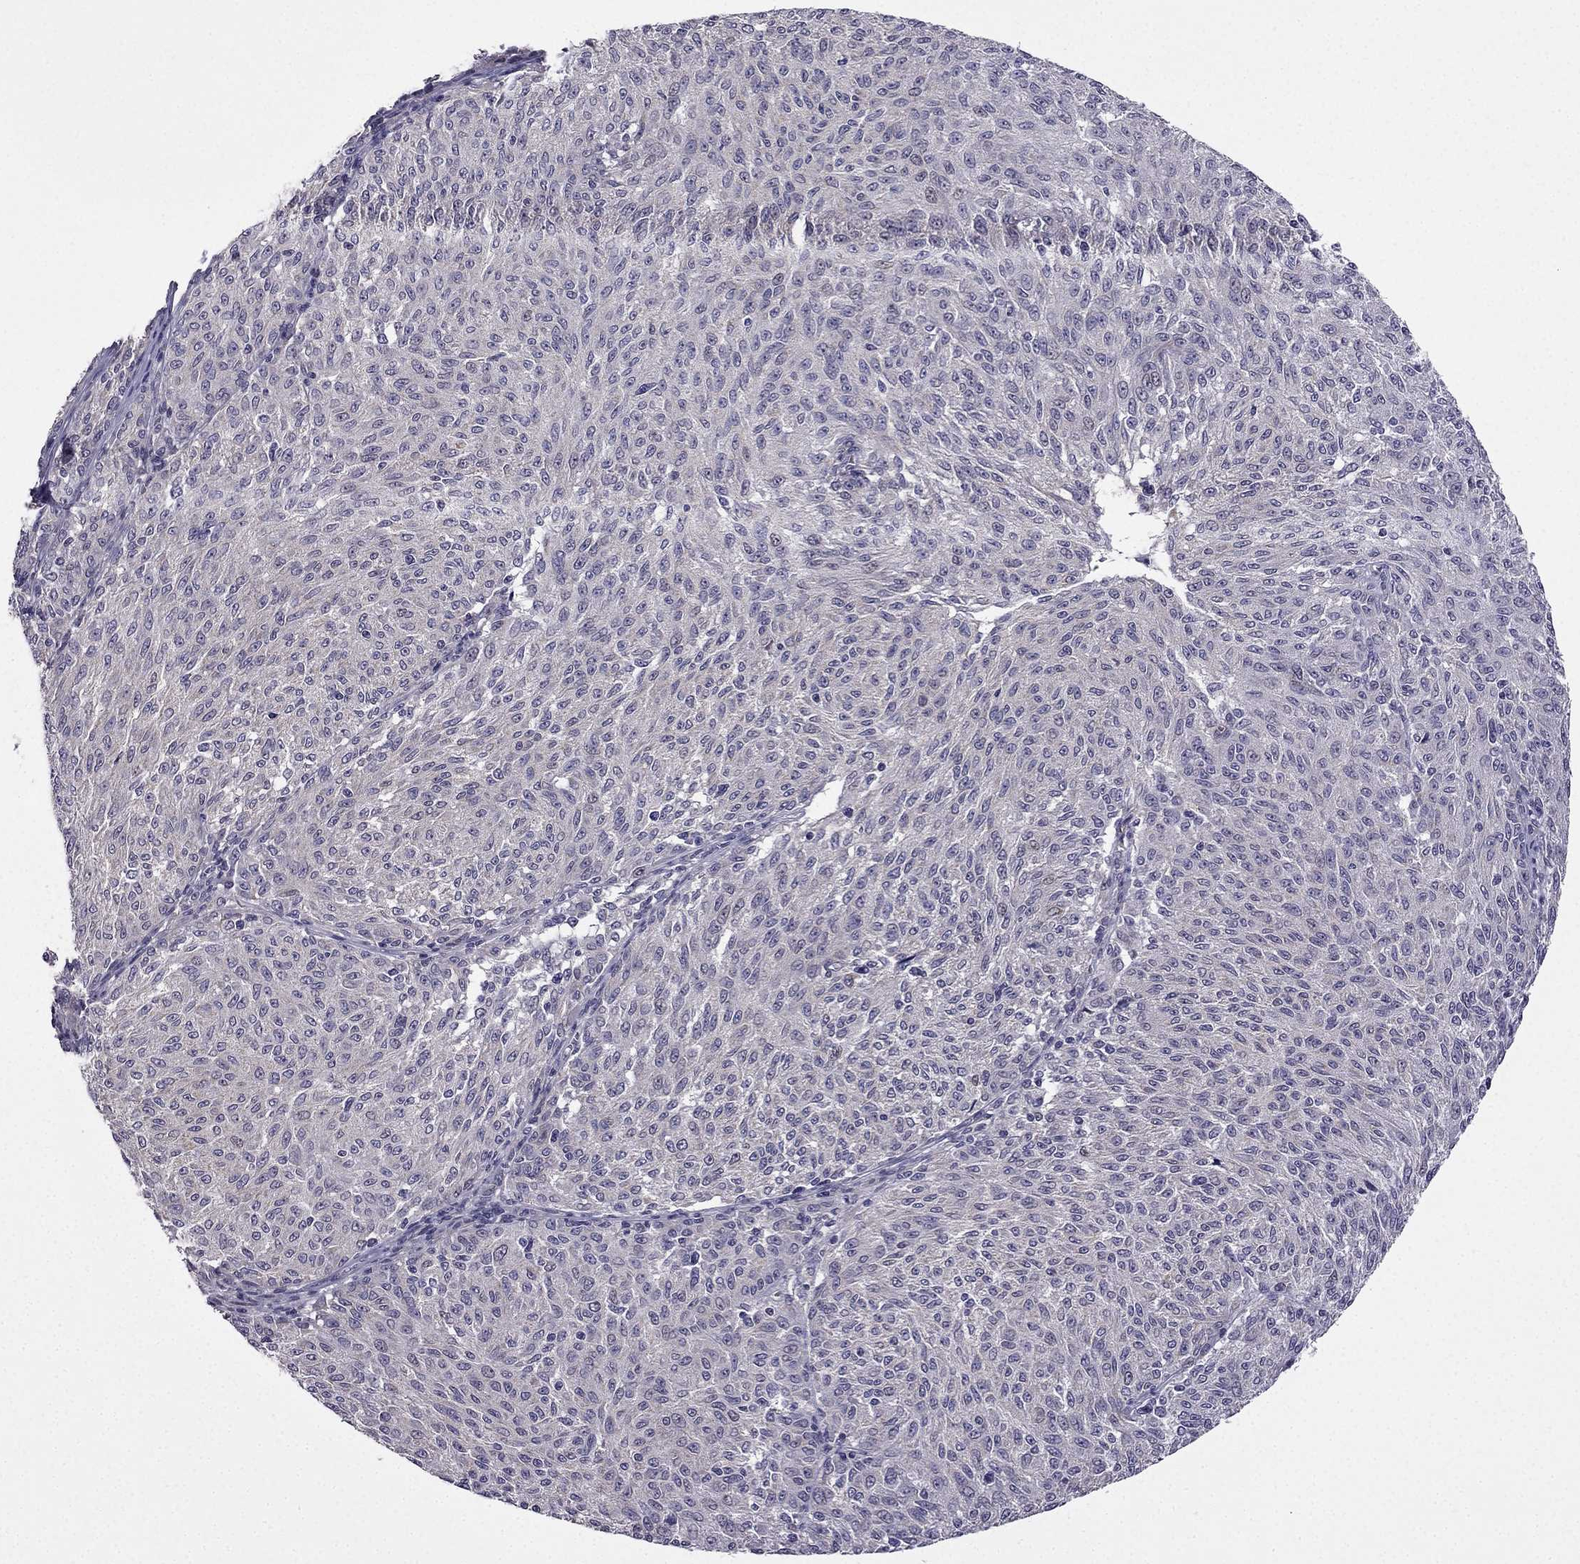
{"staining": {"intensity": "negative", "quantity": "none", "location": "none"}, "tissue": "melanoma", "cell_type": "Tumor cells", "image_type": "cancer", "snomed": [{"axis": "morphology", "description": "Malignant melanoma, NOS"}, {"axis": "topography", "description": "Skin"}], "caption": "Tumor cells are negative for protein expression in human malignant melanoma.", "gene": "SLC6A2", "patient": {"sex": "female", "age": 72}}